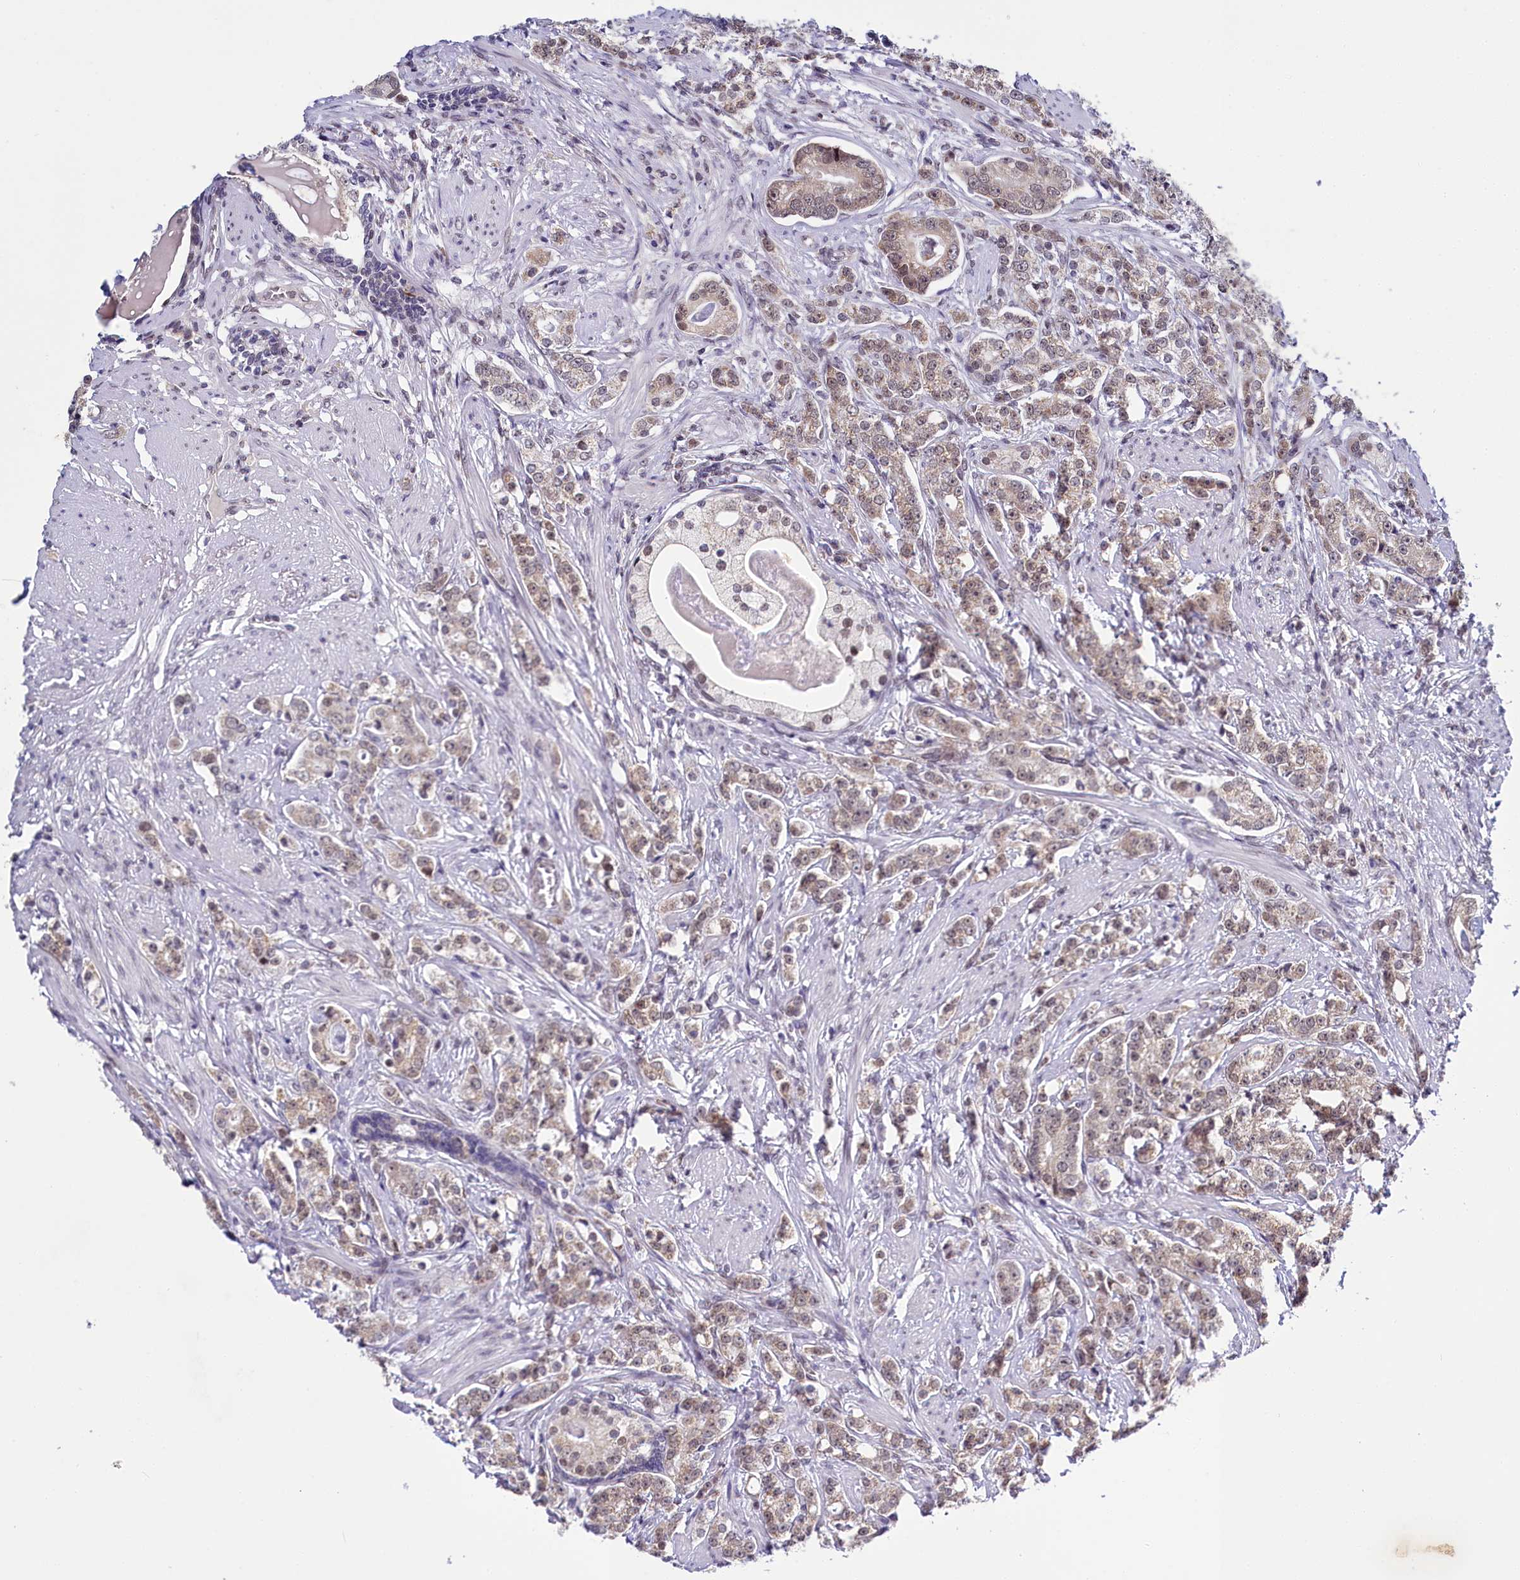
{"staining": {"intensity": "weak", "quantity": "<25%", "location": "nuclear"}, "tissue": "prostate cancer", "cell_type": "Tumor cells", "image_type": "cancer", "snomed": [{"axis": "morphology", "description": "Adenocarcinoma, High grade"}, {"axis": "topography", "description": "Prostate"}], "caption": "Protein analysis of high-grade adenocarcinoma (prostate) reveals no significant expression in tumor cells.", "gene": "PPHLN1", "patient": {"sex": "male", "age": 69}}